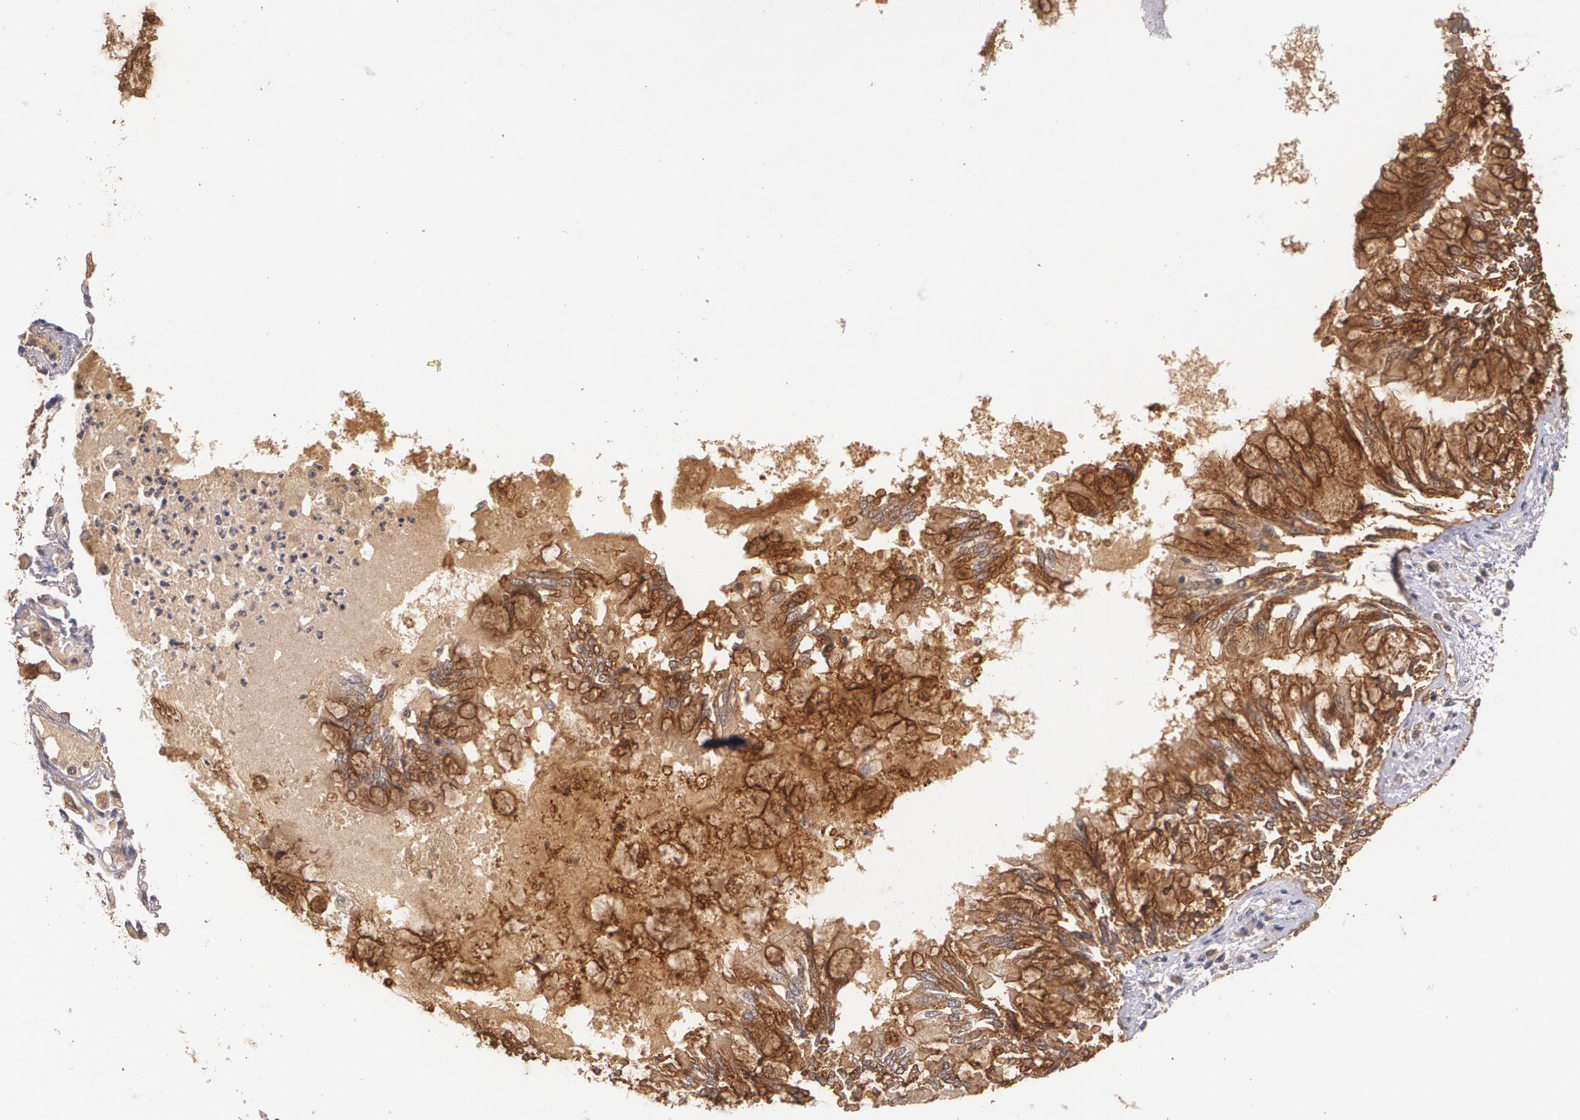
{"staining": {"intensity": "strong", "quantity": ">75%", "location": "cytoplasmic/membranous"}, "tissue": "bronchus", "cell_type": "Respiratory epithelial cells", "image_type": "normal", "snomed": [{"axis": "morphology", "description": "Normal tissue, NOS"}, {"axis": "topography", "description": "Cartilage tissue"}, {"axis": "topography", "description": "Bronchus"}, {"axis": "topography", "description": "Lung"}, {"axis": "topography", "description": "Peripheral nerve tissue"}], "caption": "The immunohistochemical stain labels strong cytoplasmic/membranous positivity in respiratory epithelial cells of benign bronchus. Using DAB (3,3'-diaminobenzidine) (brown) and hematoxylin (blue) stains, captured at high magnification using brightfield microscopy.", "gene": "IFNGR2", "patient": {"sex": "female", "age": 49}}